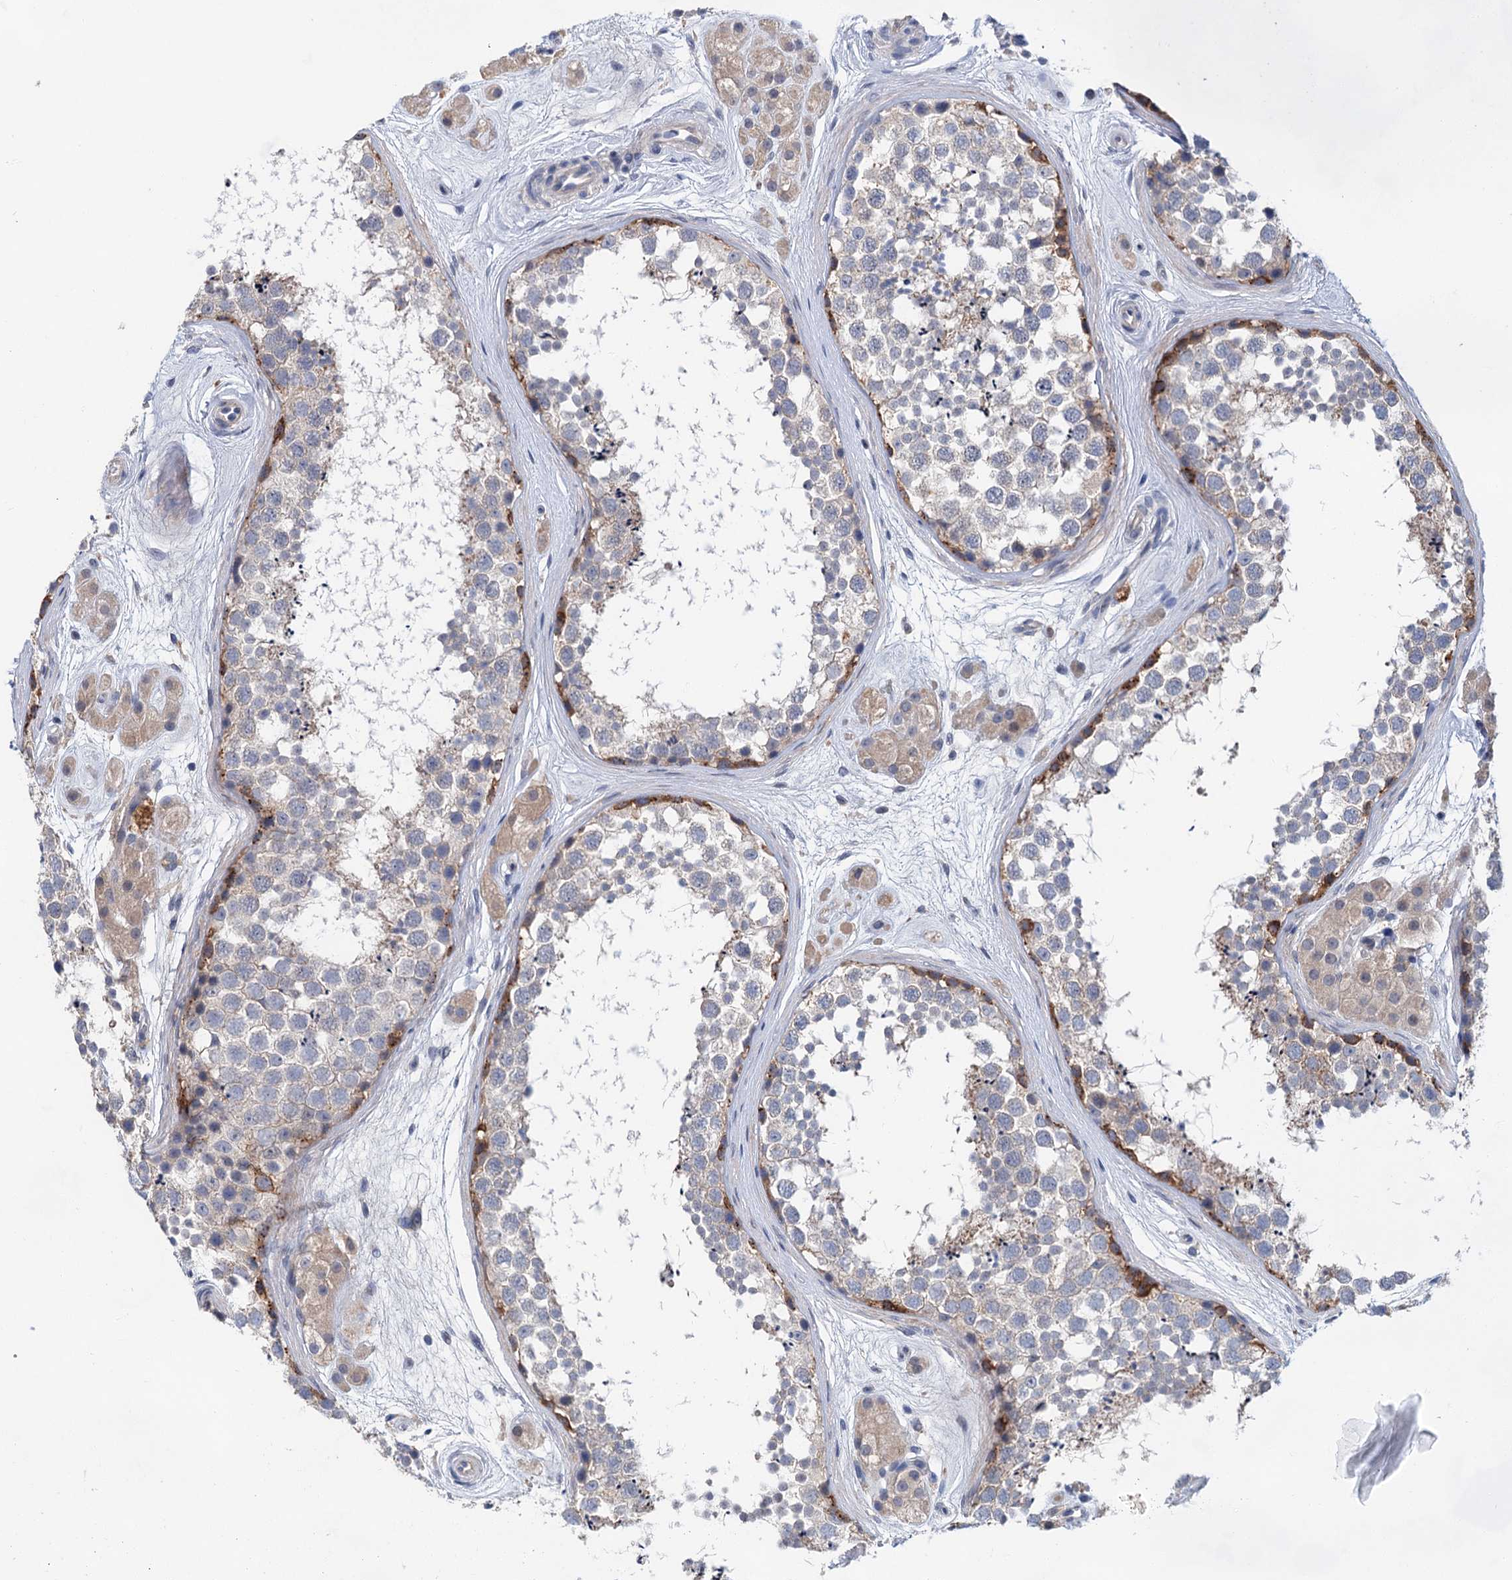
{"staining": {"intensity": "moderate", "quantity": "<25%", "location": "cytoplasmic/membranous"}, "tissue": "testis", "cell_type": "Cells in seminiferous ducts", "image_type": "normal", "snomed": [{"axis": "morphology", "description": "Normal tissue, NOS"}, {"axis": "topography", "description": "Testis"}], "caption": "Immunohistochemical staining of benign testis shows moderate cytoplasmic/membranous protein positivity in approximately <25% of cells in seminiferous ducts.", "gene": "MORN3", "patient": {"sex": "male", "age": 56}}